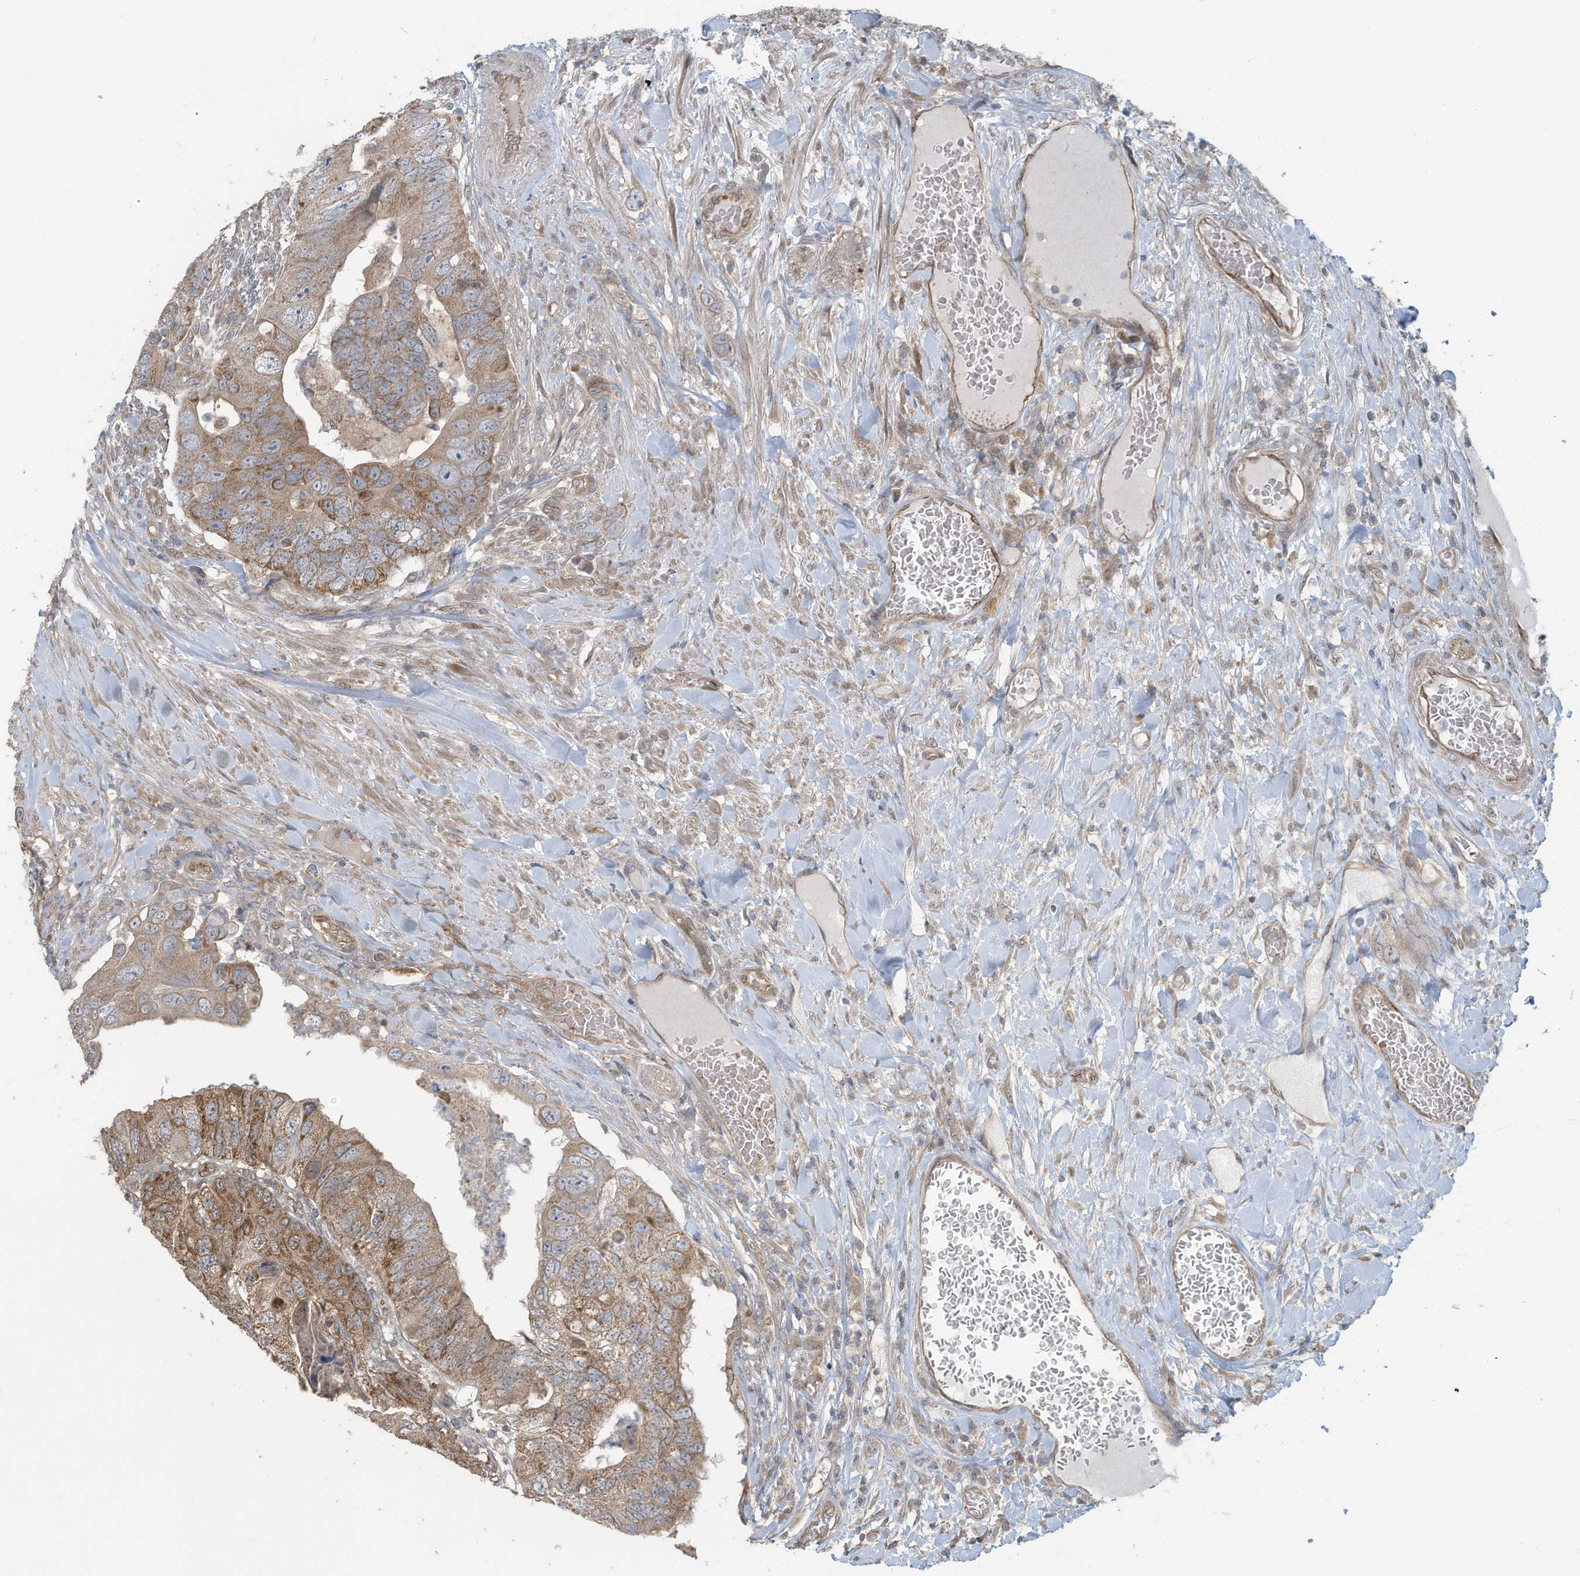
{"staining": {"intensity": "moderate", "quantity": ">75%", "location": "cytoplasmic/membranous"}, "tissue": "colorectal cancer", "cell_type": "Tumor cells", "image_type": "cancer", "snomed": [{"axis": "morphology", "description": "Adenocarcinoma, NOS"}, {"axis": "topography", "description": "Rectum"}], "caption": "Protein staining reveals moderate cytoplasmic/membranous staining in approximately >75% of tumor cells in adenocarcinoma (colorectal). The staining is performed using DAB (3,3'-diaminobenzidine) brown chromogen to label protein expression. The nuclei are counter-stained blue using hematoxylin.", "gene": "ERI2", "patient": {"sex": "male", "age": 63}}